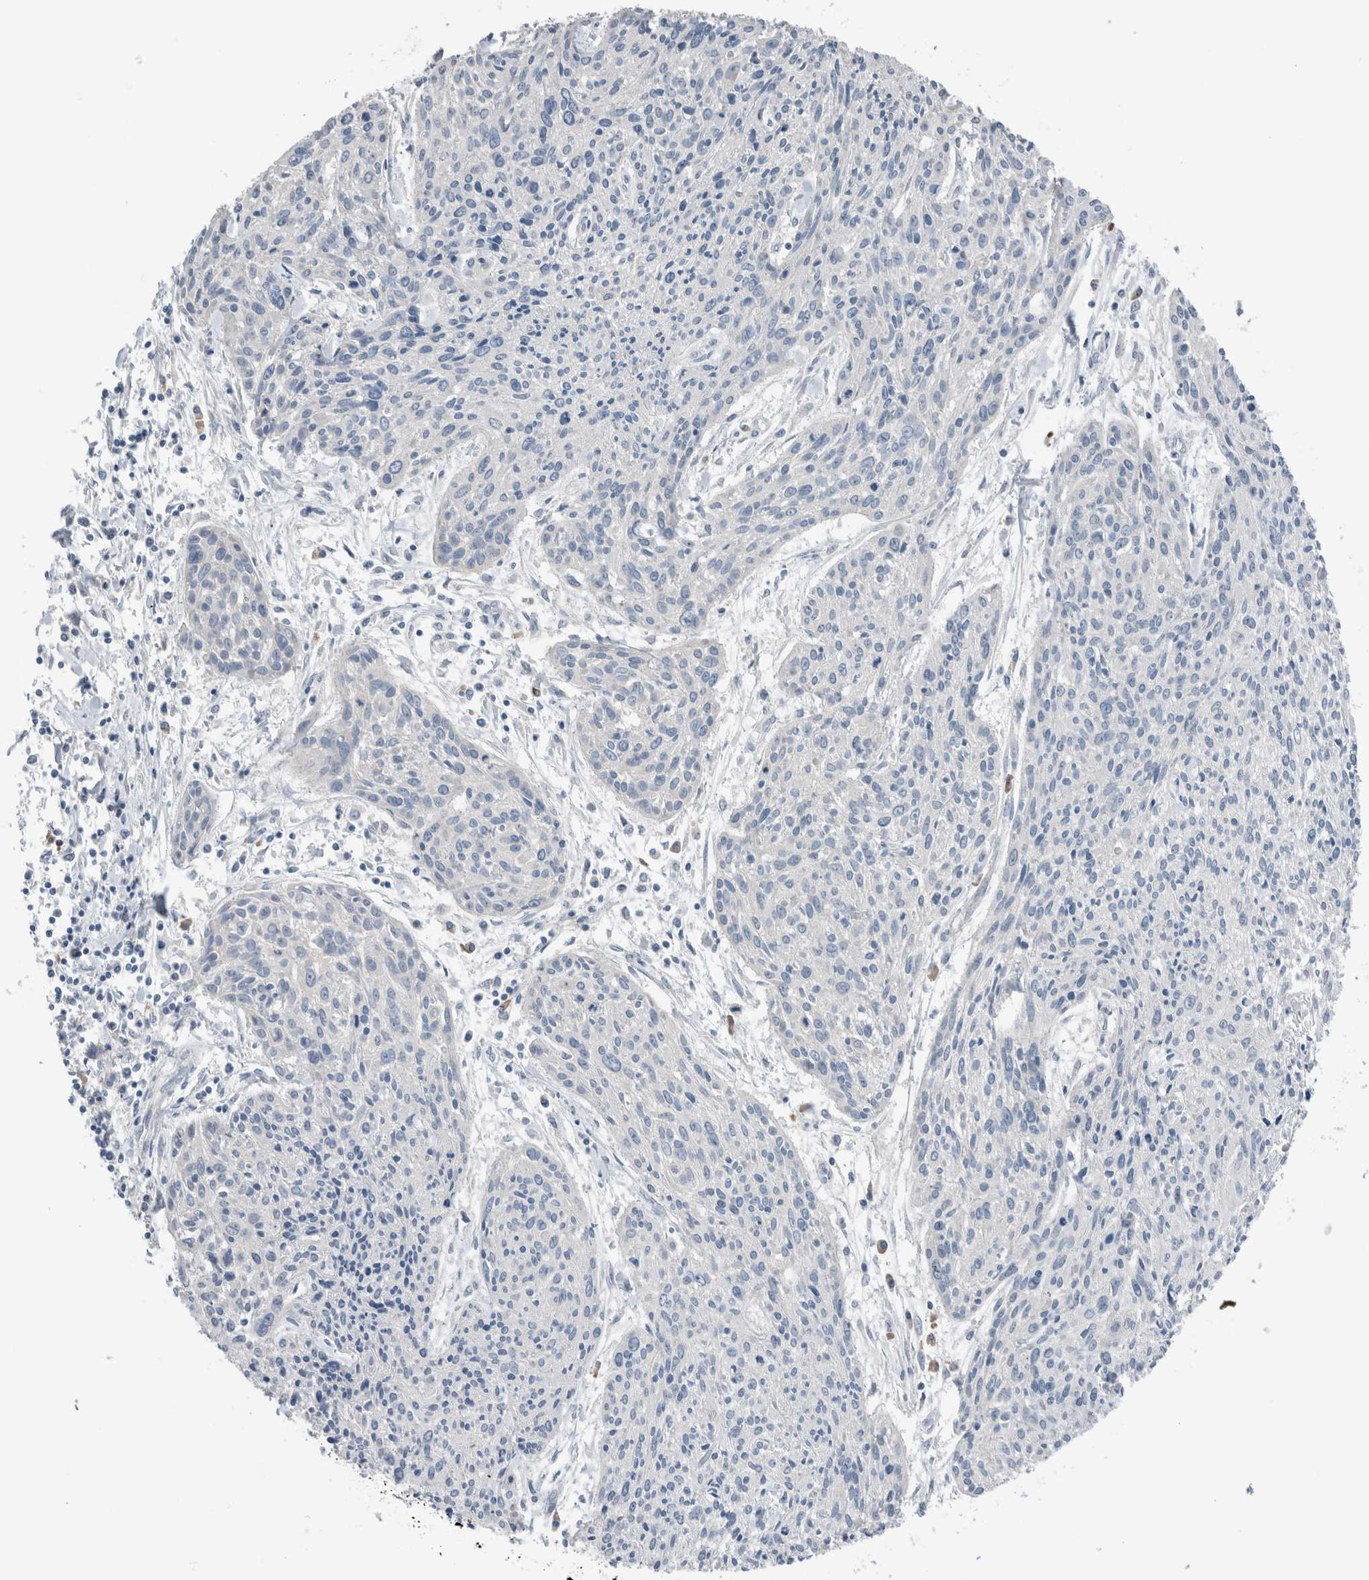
{"staining": {"intensity": "negative", "quantity": "none", "location": "none"}, "tissue": "cervical cancer", "cell_type": "Tumor cells", "image_type": "cancer", "snomed": [{"axis": "morphology", "description": "Squamous cell carcinoma, NOS"}, {"axis": "topography", "description": "Cervix"}], "caption": "The IHC image has no significant positivity in tumor cells of cervical cancer (squamous cell carcinoma) tissue.", "gene": "DUOX1", "patient": {"sex": "female", "age": 51}}